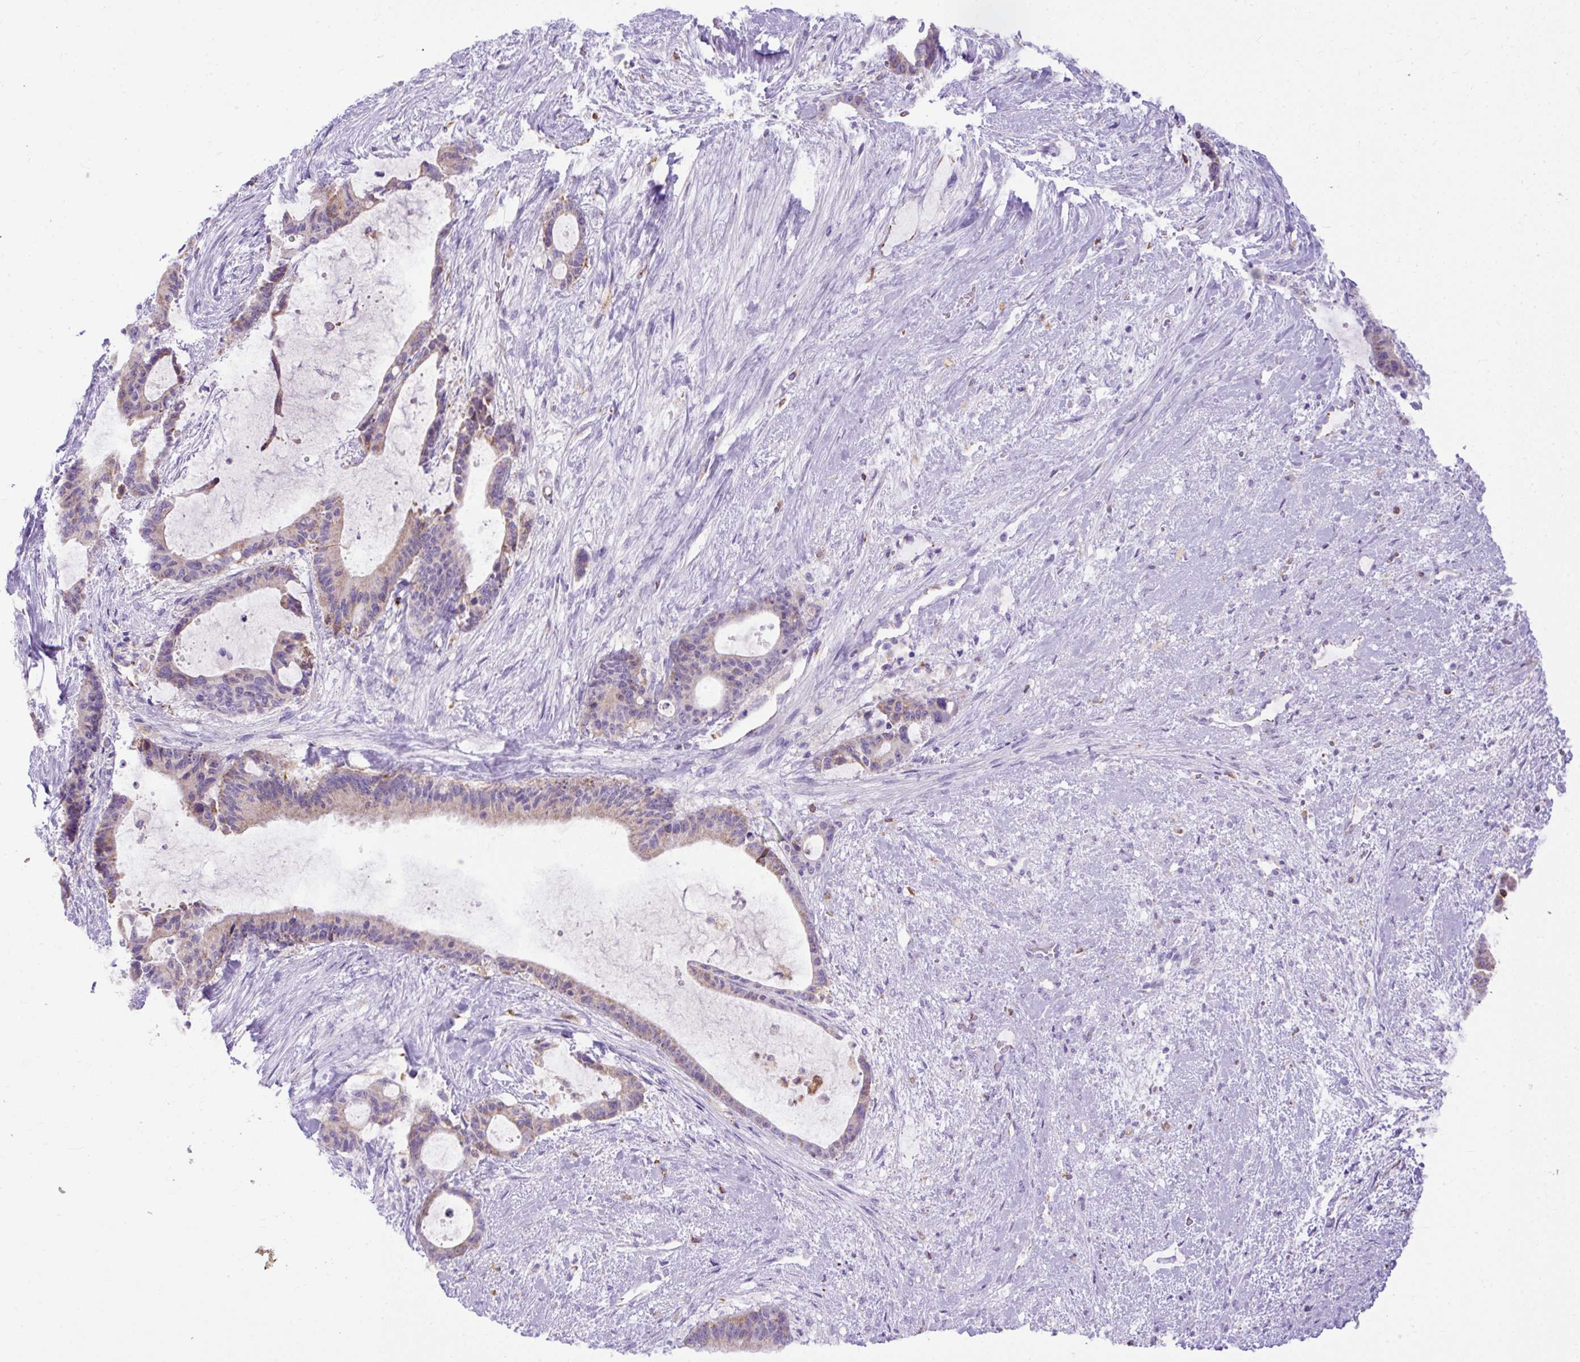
{"staining": {"intensity": "moderate", "quantity": "25%-75%", "location": "cytoplasmic/membranous"}, "tissue": "liver cancer", "cell_type": "Tumor cells", "image_type": "cancer", "snomed": [{"axis": "morphology", "description": "Normal tissue, NOS"}, {"axis": "morphology", "description": "Cholangiocarcinoma"}, {"axis": "topography", "description": "Liver"}, {"axis": "topography", "description": "Peripheral nerve tissue"}], "caption": "A medium amount of moderate cytoplasmic/membranous positivity is appreciated in about 25%-75% of tumor cells in liver cholangiocarcinoma tissue. (brown staining indicates protein expression, while blue staining denotes nuclei).", "gene": "SPTBN5", "patient": {"sex": "female", "age": 73}}